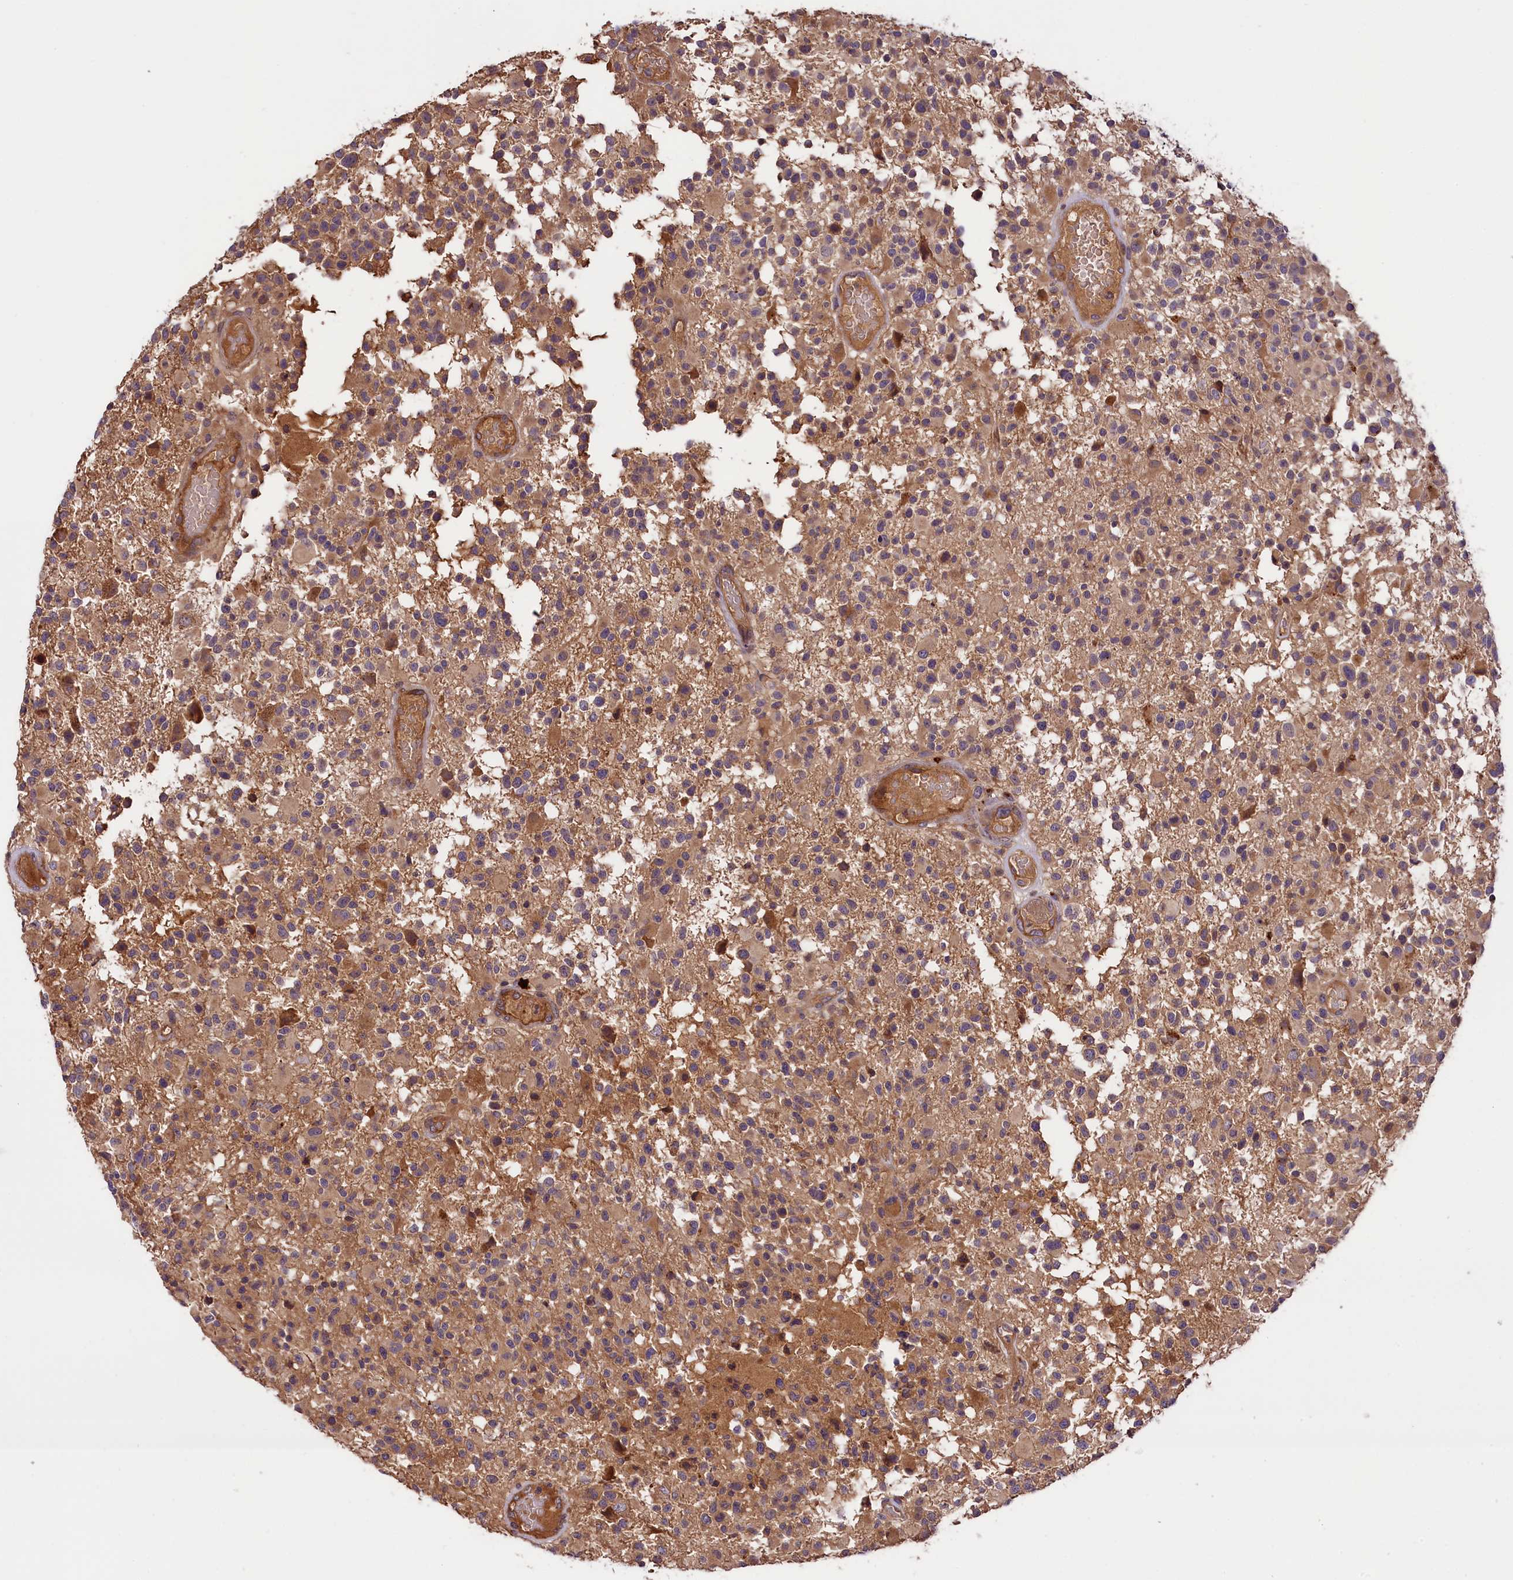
{"staining": {"intensity": "moderate", "quantity": ">75%", "location": "cytoplasmic/membranous"}, "tissue": "glioma", "cell_type": "Tumor cells", "image_type": "cancer", "snomed": [{"axis": "morphology", "description": "Glioma, malignant, High grade"}, {"axis": "morphology", "description": "Glioblastoma, NOS"}, {"axis": "topography", "description": "Brain"}], "caption": "This histopathology image shows immunohistochemistry (IHC) staining of human glioblastoma, with medium moderate cytoplasmic/membranous expression in approximately >75% of tumor cells.", "gene": "SETD6", "patient": {"sex": "male", "age": 60}}